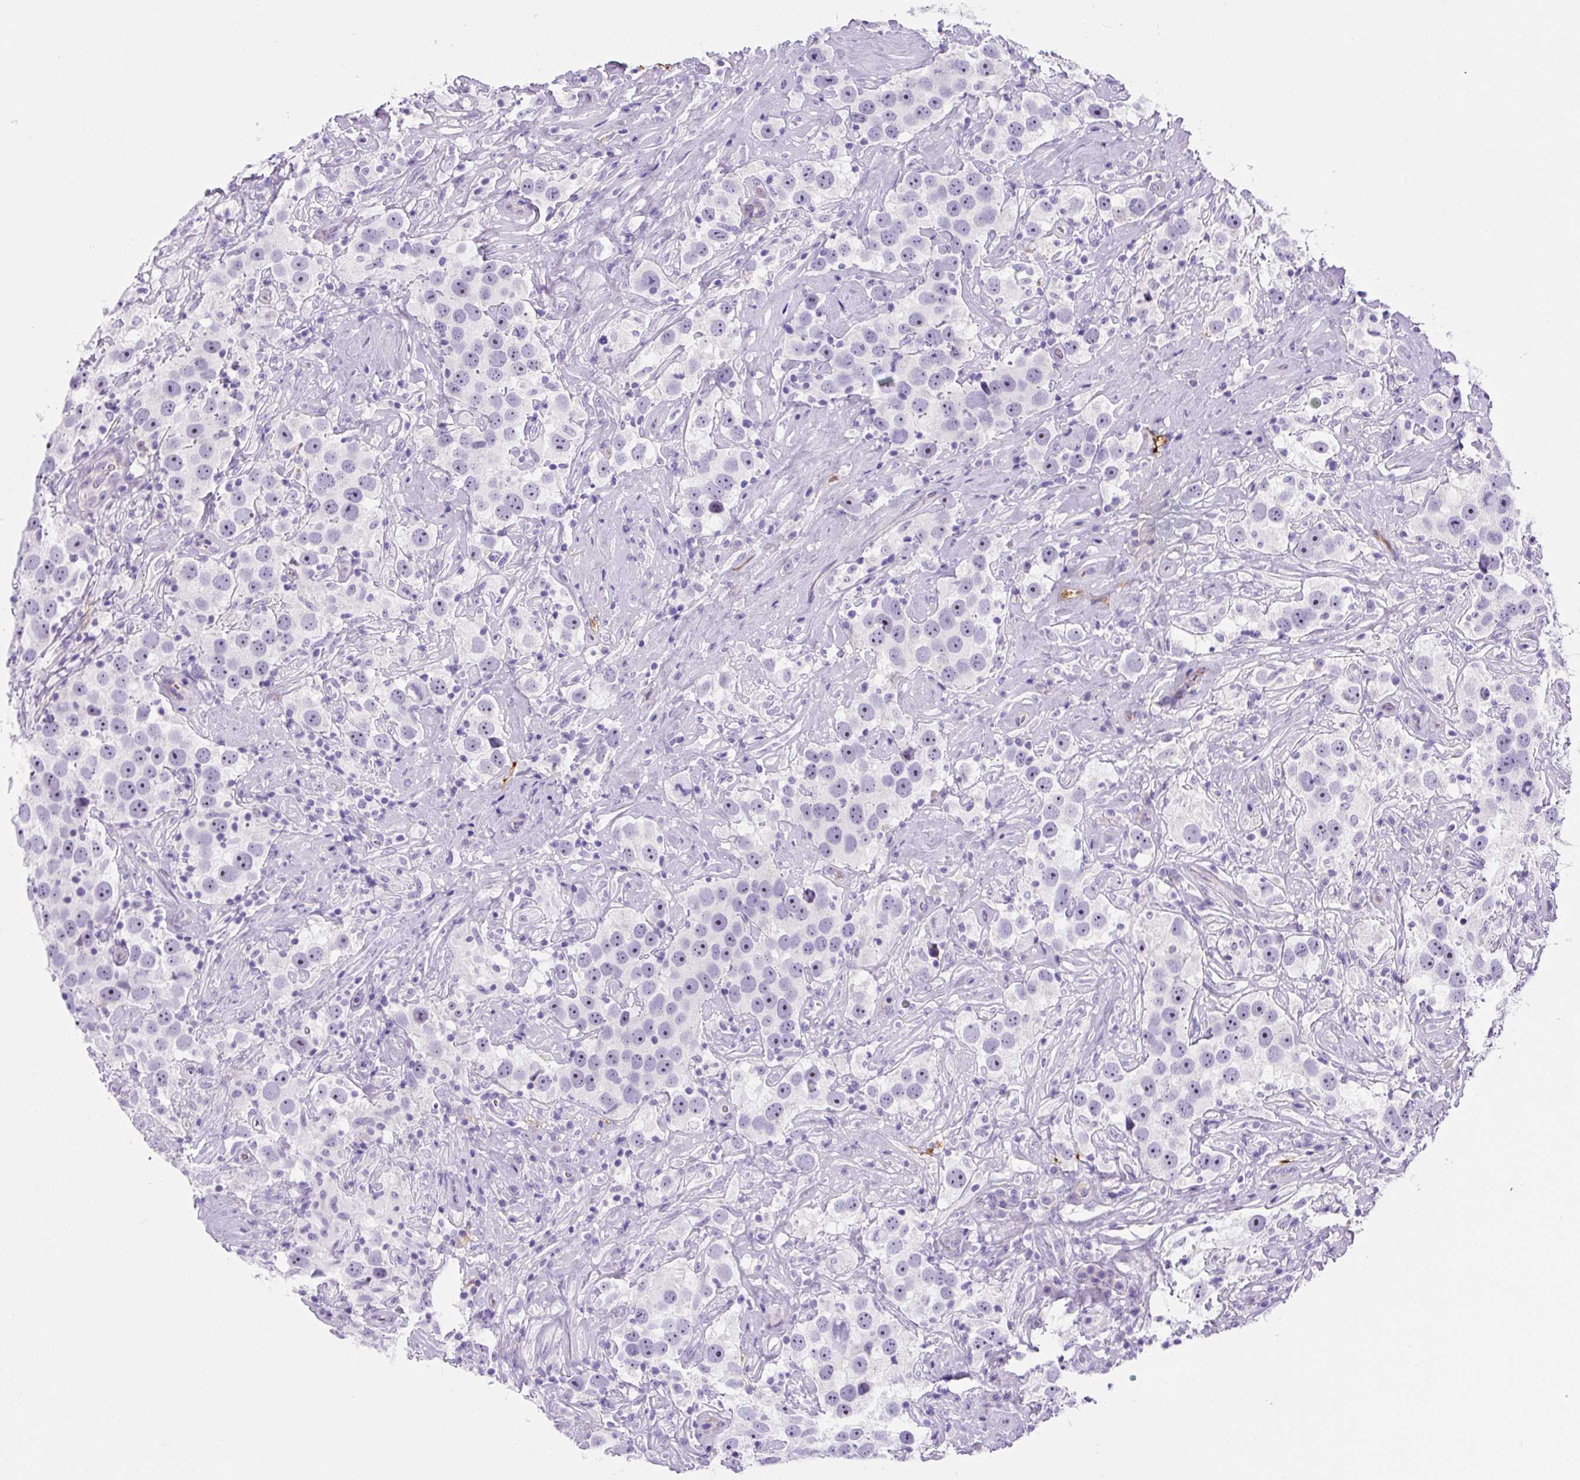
{"staining": {"intensity": "negative", "quantity": "none", "location": "none"}, "tissue": "testis cancer", "cell_type": "Tumor cells", "image_type": "cancer", "snomed": [{"axis": "morphology", "description": "Seminoma, NOS"}, {"axis": "topography", "description": "Testis"}], "caption": "Human testis seminoma stained for a protein using immunohistochemistry (IHC) reveals no staining in tumor cells.", "gene": "ASB4", "patient": {"sex": "male", "age": 49}}